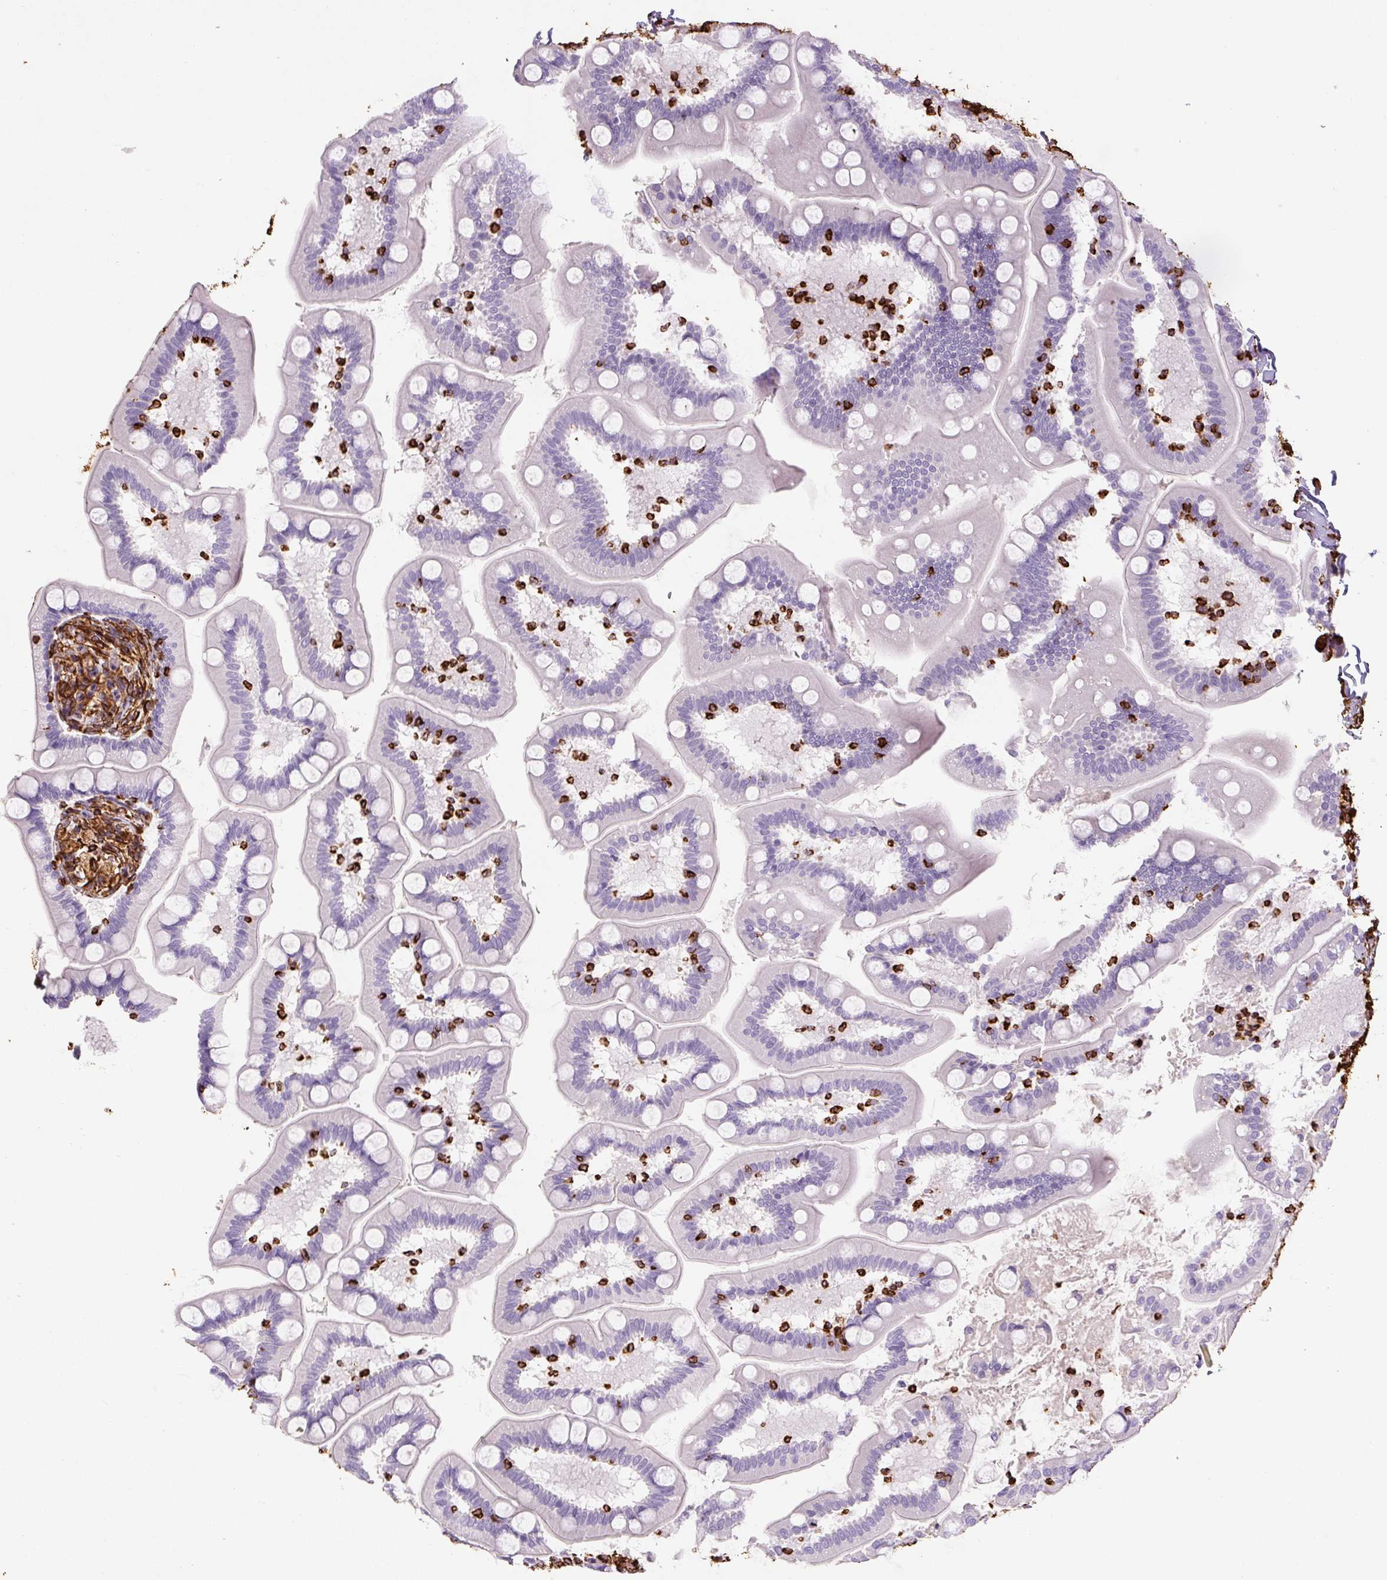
{"staining": {"intensity": "negative", "quantity": "none", "location": "none"}, "tissue": "small intestine", "cell_type": "Glandular cells", "image_type": "normal", "snomed": [{"axis": "morphology", "description": "Normal tissue, NOS"}, {"axis": "topography", "description": "Small intestine"}], "caption": "Immunohistochemistry photomicrograph of unremarkable small intestine: human small intestine stained with DAB shows no significant protein positivity in glandular cells. (DAB IHC, high magnification).", "gene": "VIM", "patient": {"sex": "female", "age": 64}}